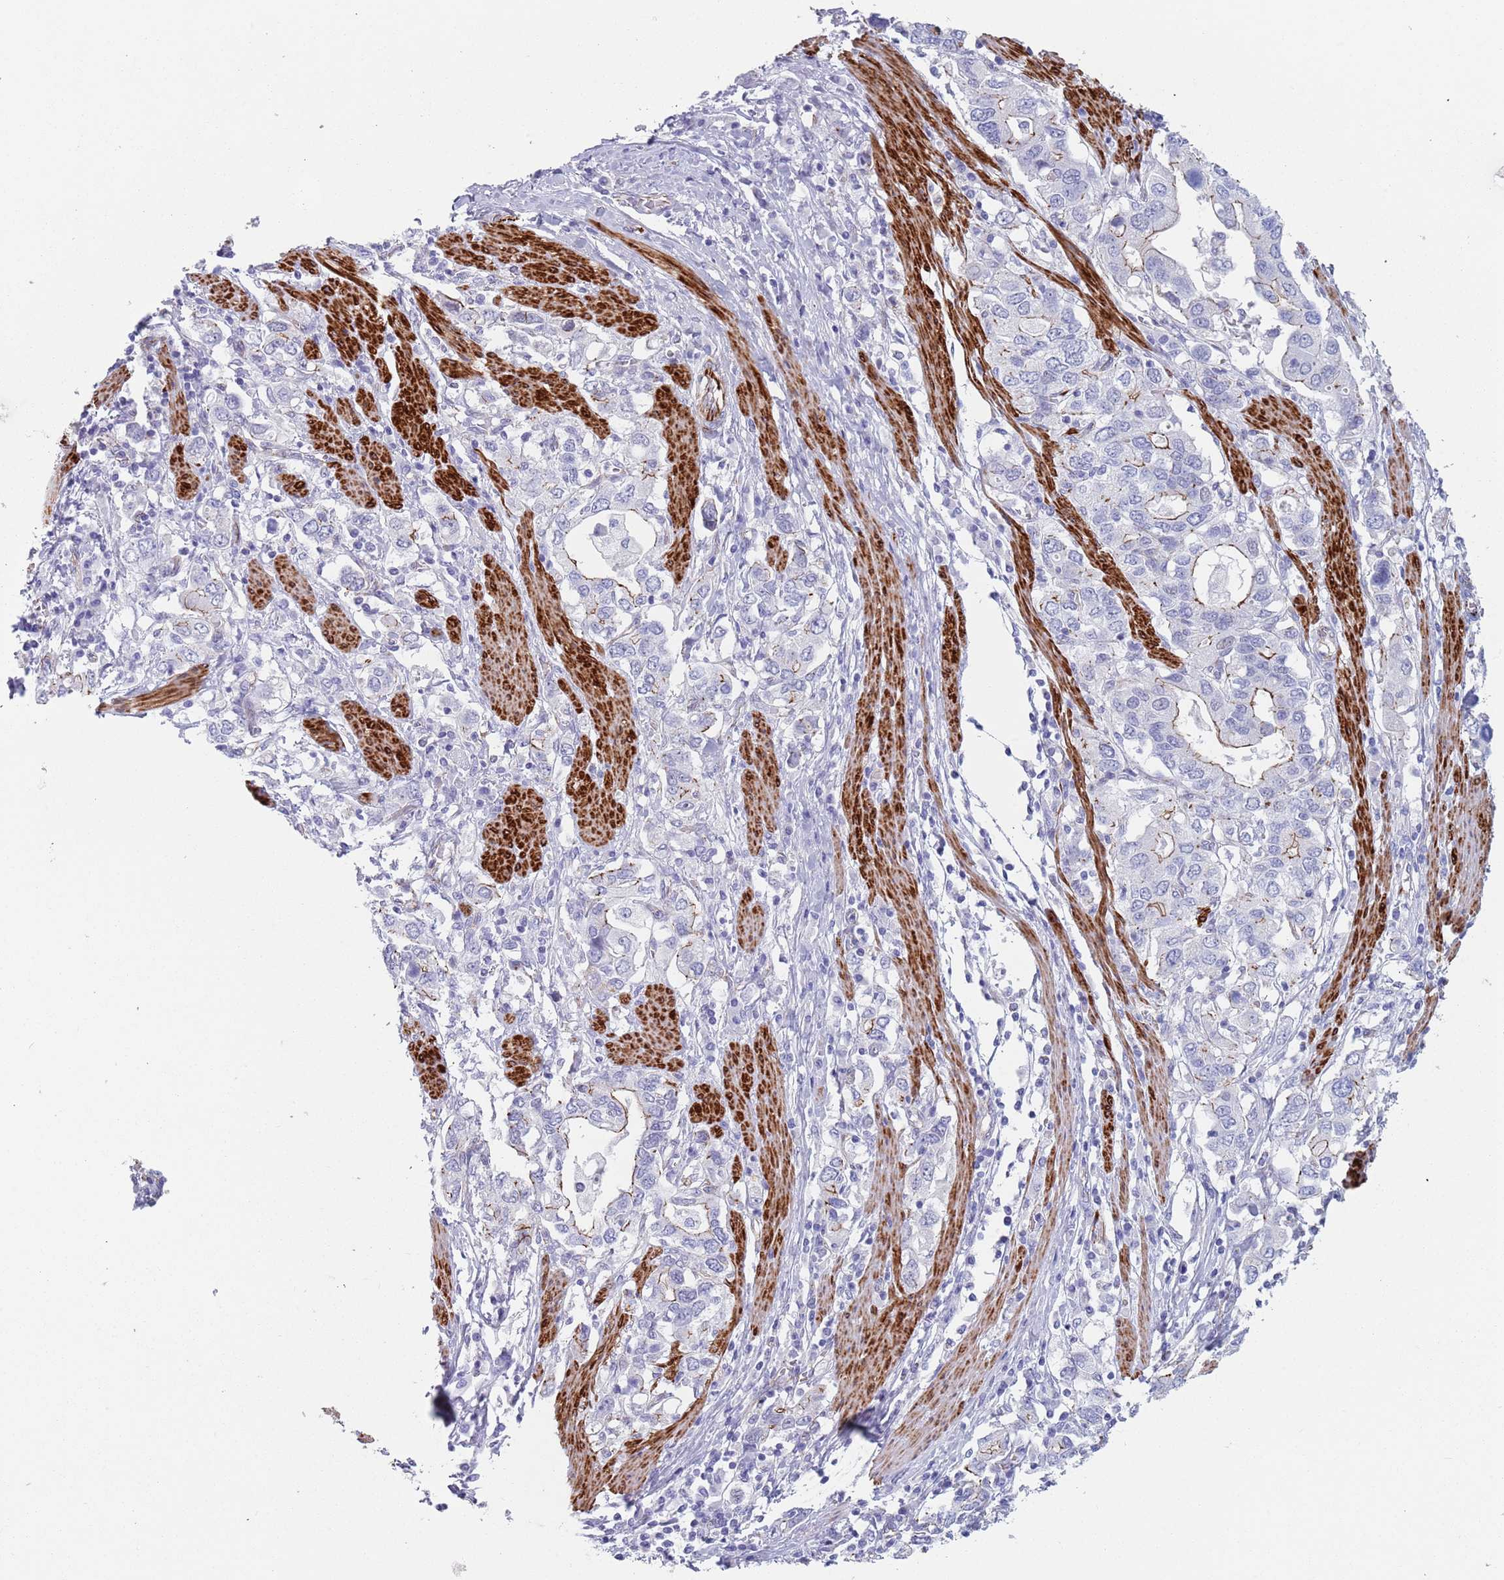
{"staining": {"intensity": "weak", "quantity": "<25%", "location": "cytoplasmic/membranous"}, "tissue": "stomach cancer", "cell_type": "Tumor cells", "image_type": "cancer", "snomed": [{"axis": "morphology", "description": "Adenocarcinoma, NOS"}, {"axis": "topography", "description": "Stomach, upper"}, {"axis": "topography", "description": "Stomach"}], "caption": "IHC histopathology image of stomach cancer stained for a protein (brown), which exhibits no positivity in tumor cells.", "gene": "OR5A2", "patient": {"sex": "male", "age": 62}}